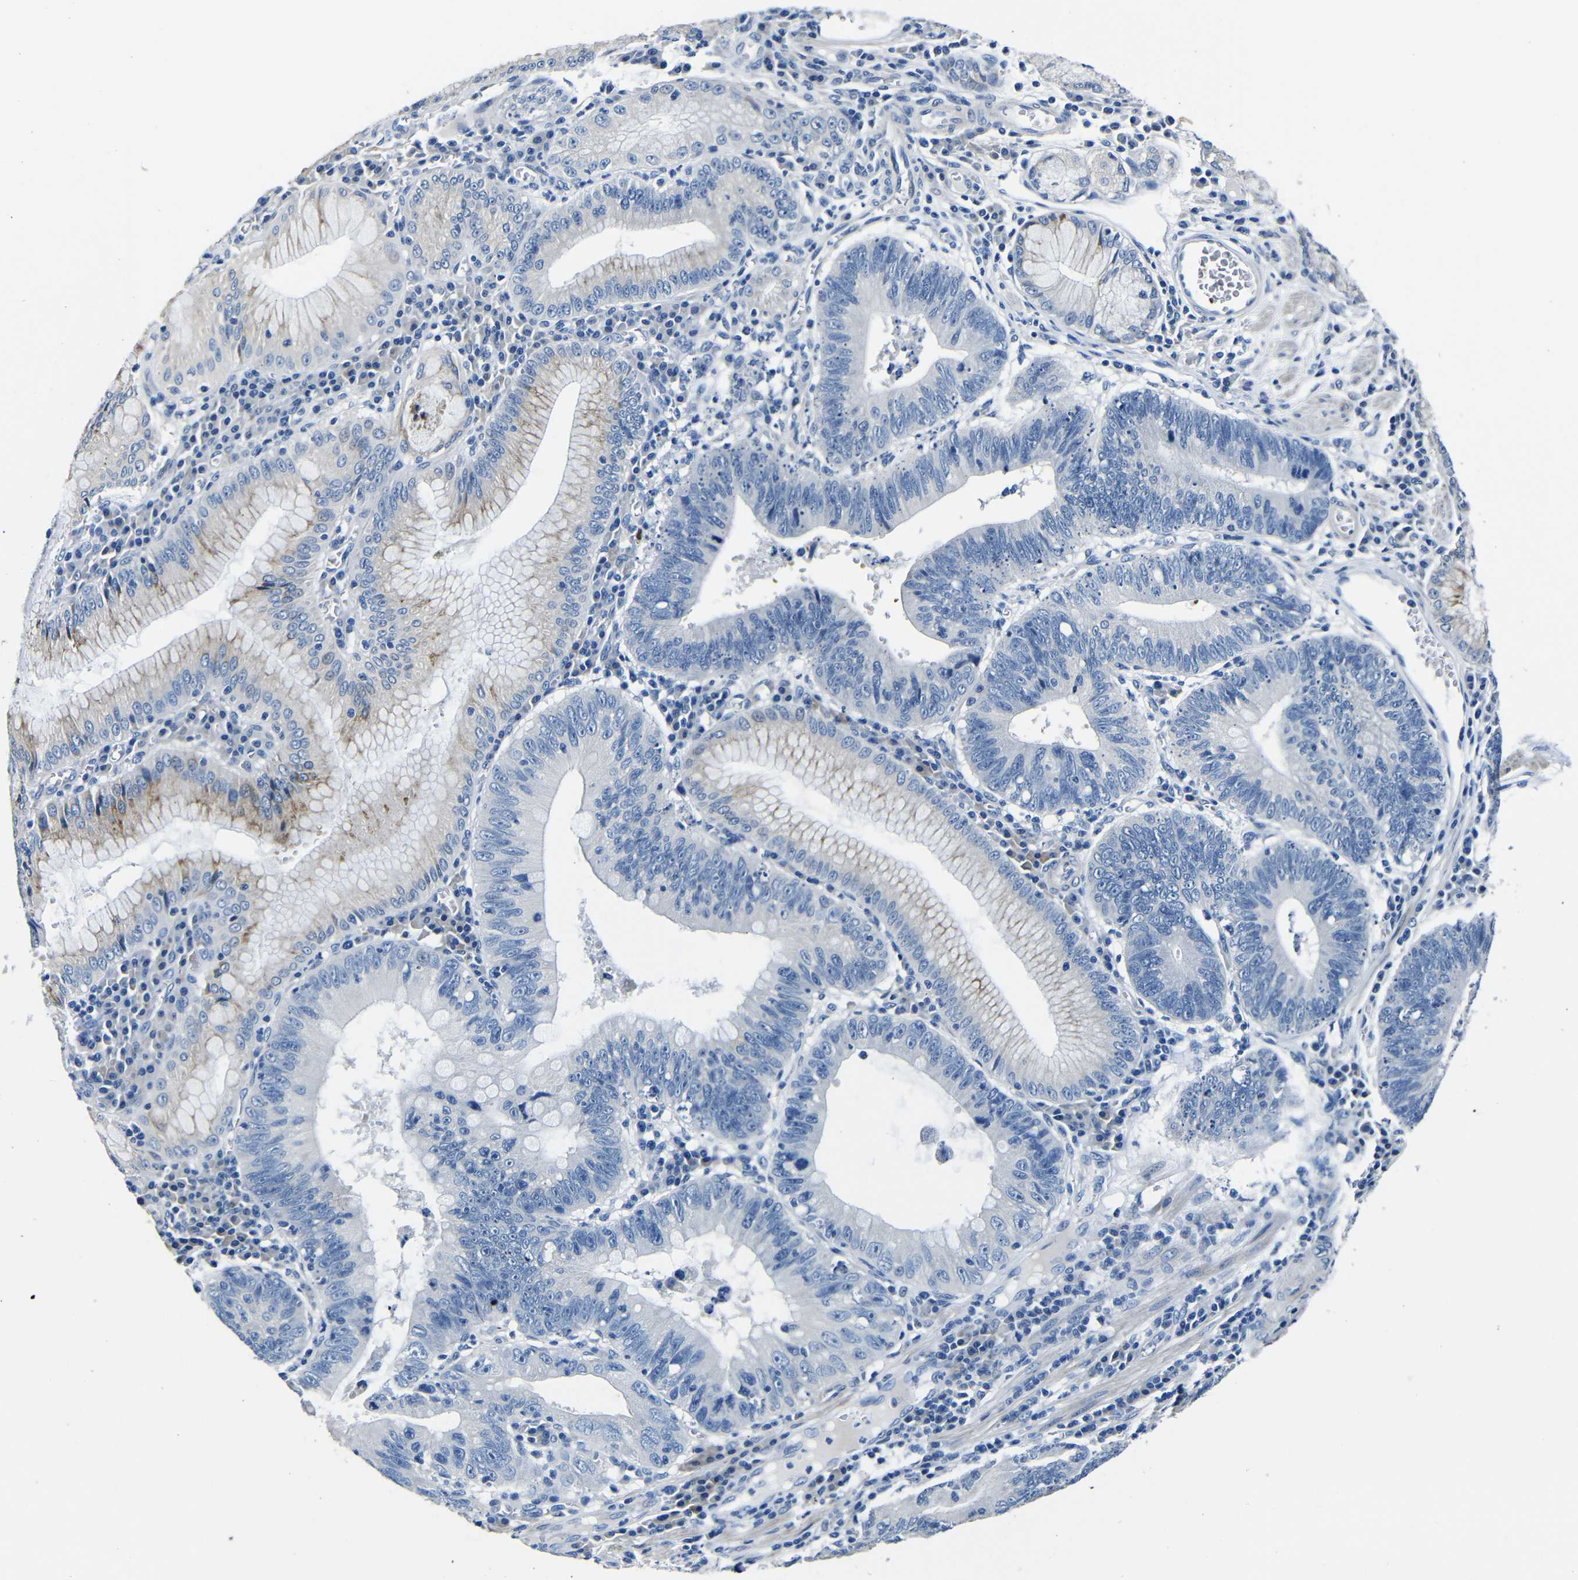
{"staining": {"intensity": "moderate", "quantity": "<25%", "location": "cytoplasmic/membranous"}, "tissue": "stomach cancer", "cell_type": "Tumor cells", "image_type": "cancer", "snomed": [{"axis": "morphology", "description": "Adenocarcinoma, NOS"}, {"axis": "topography", "description": "Stomach"}], "caption": "Stomach cancer stained with a protein marker demonstrates moderate staining in tumor cells.", "gene": "TNFAIP1", "patient": {"sex": "male", "age": 59}}